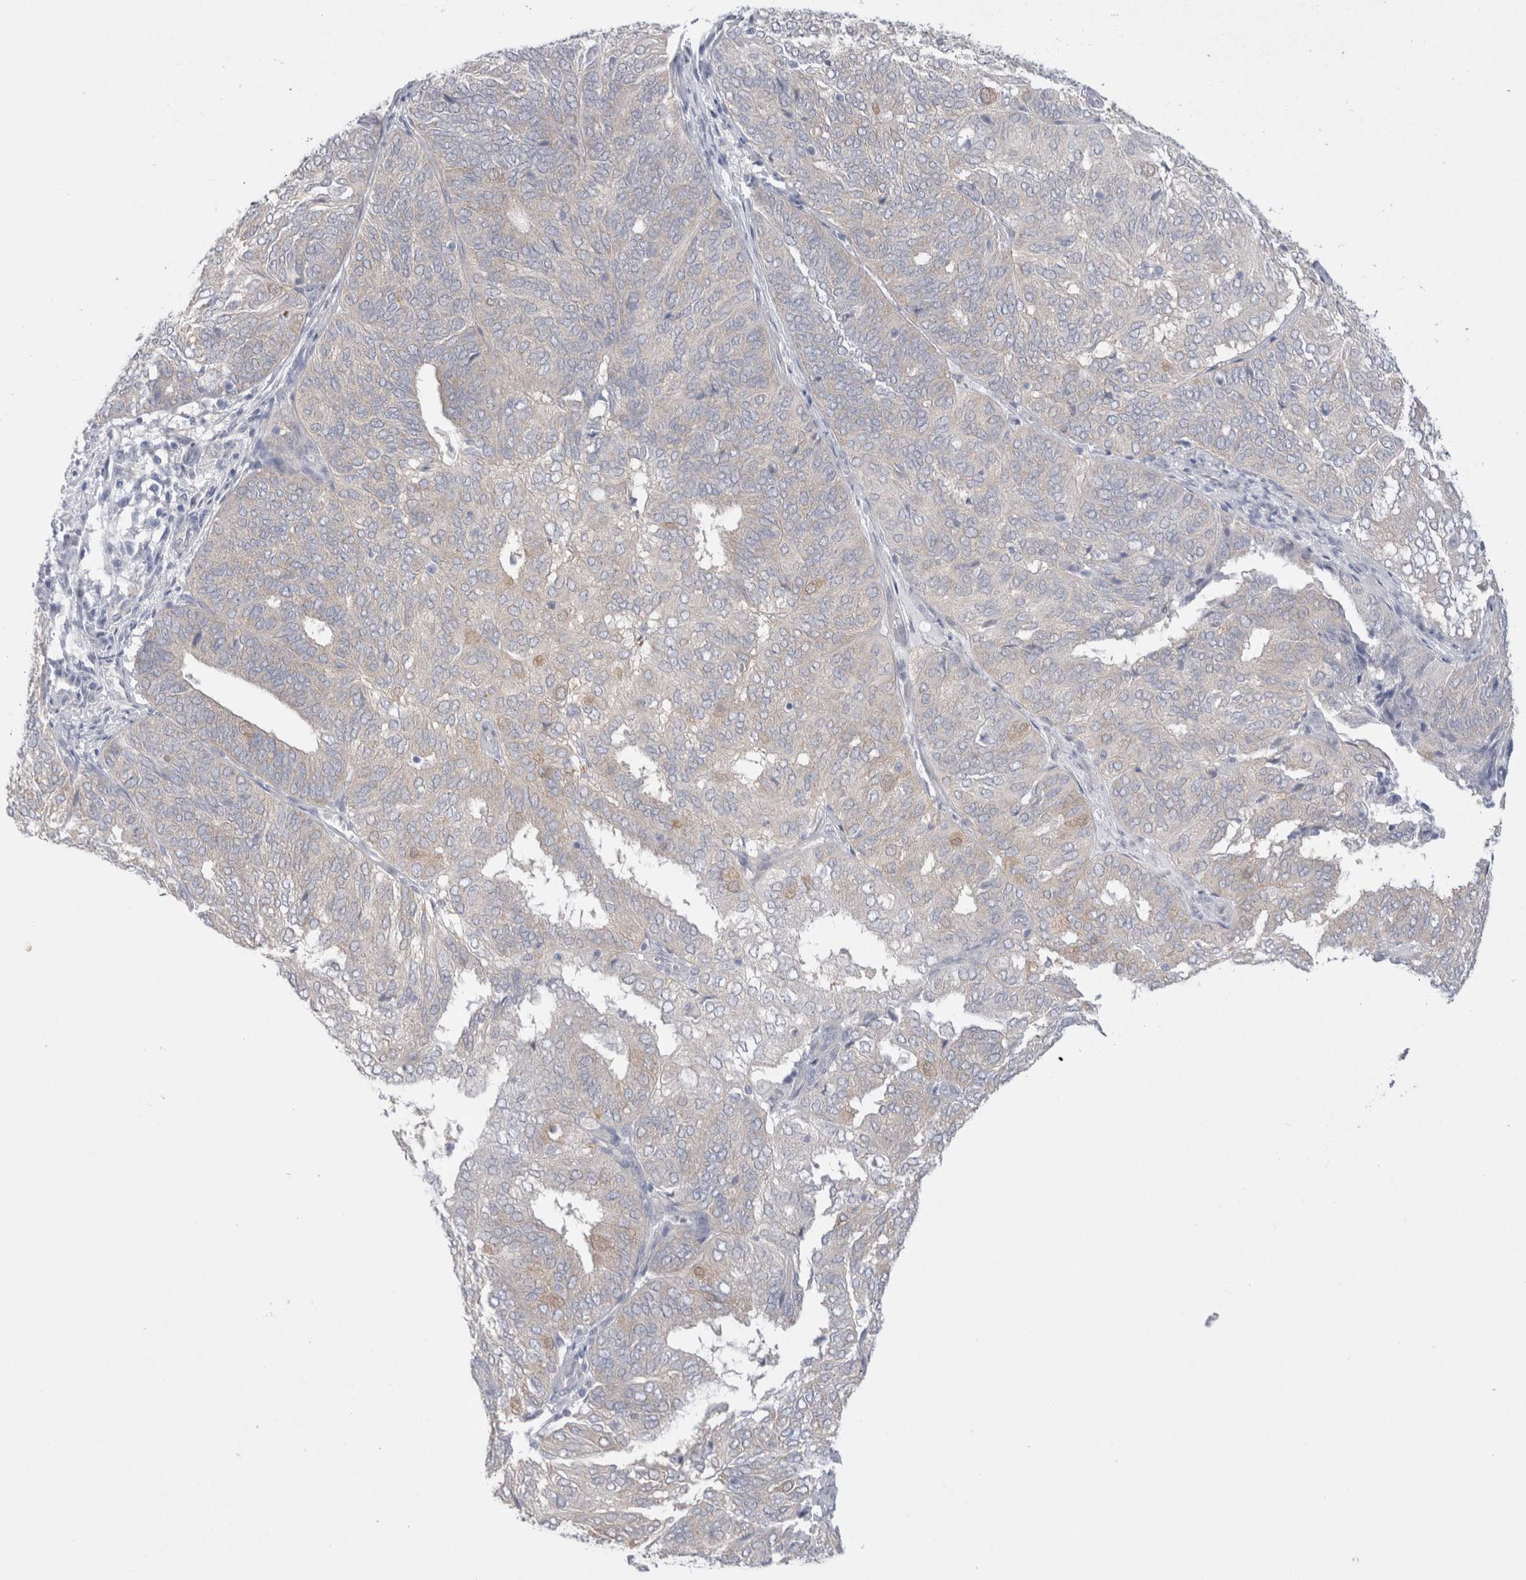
{"staining": {"intensity": "negative", "quantity": "none", "location": "none"}, "tissue": "endometrial cancer", "cell_type": "Tumor cells", "image_type": "cancer", "snomed": [{"axis": "morphology", "description": "Adenocarcinoma, NOS"}, {"axis": "topography", "description": "Uterus"}], "caption": "There is no significant staining in tumor cells of endometrial adenocarcinoma. (DAB (3,3'-diaminobenzidine) immunohistochemistry with hematoxylin counter stain).", "gene": "WIPF2", "patient": {"sex": "female", "age": 60}}